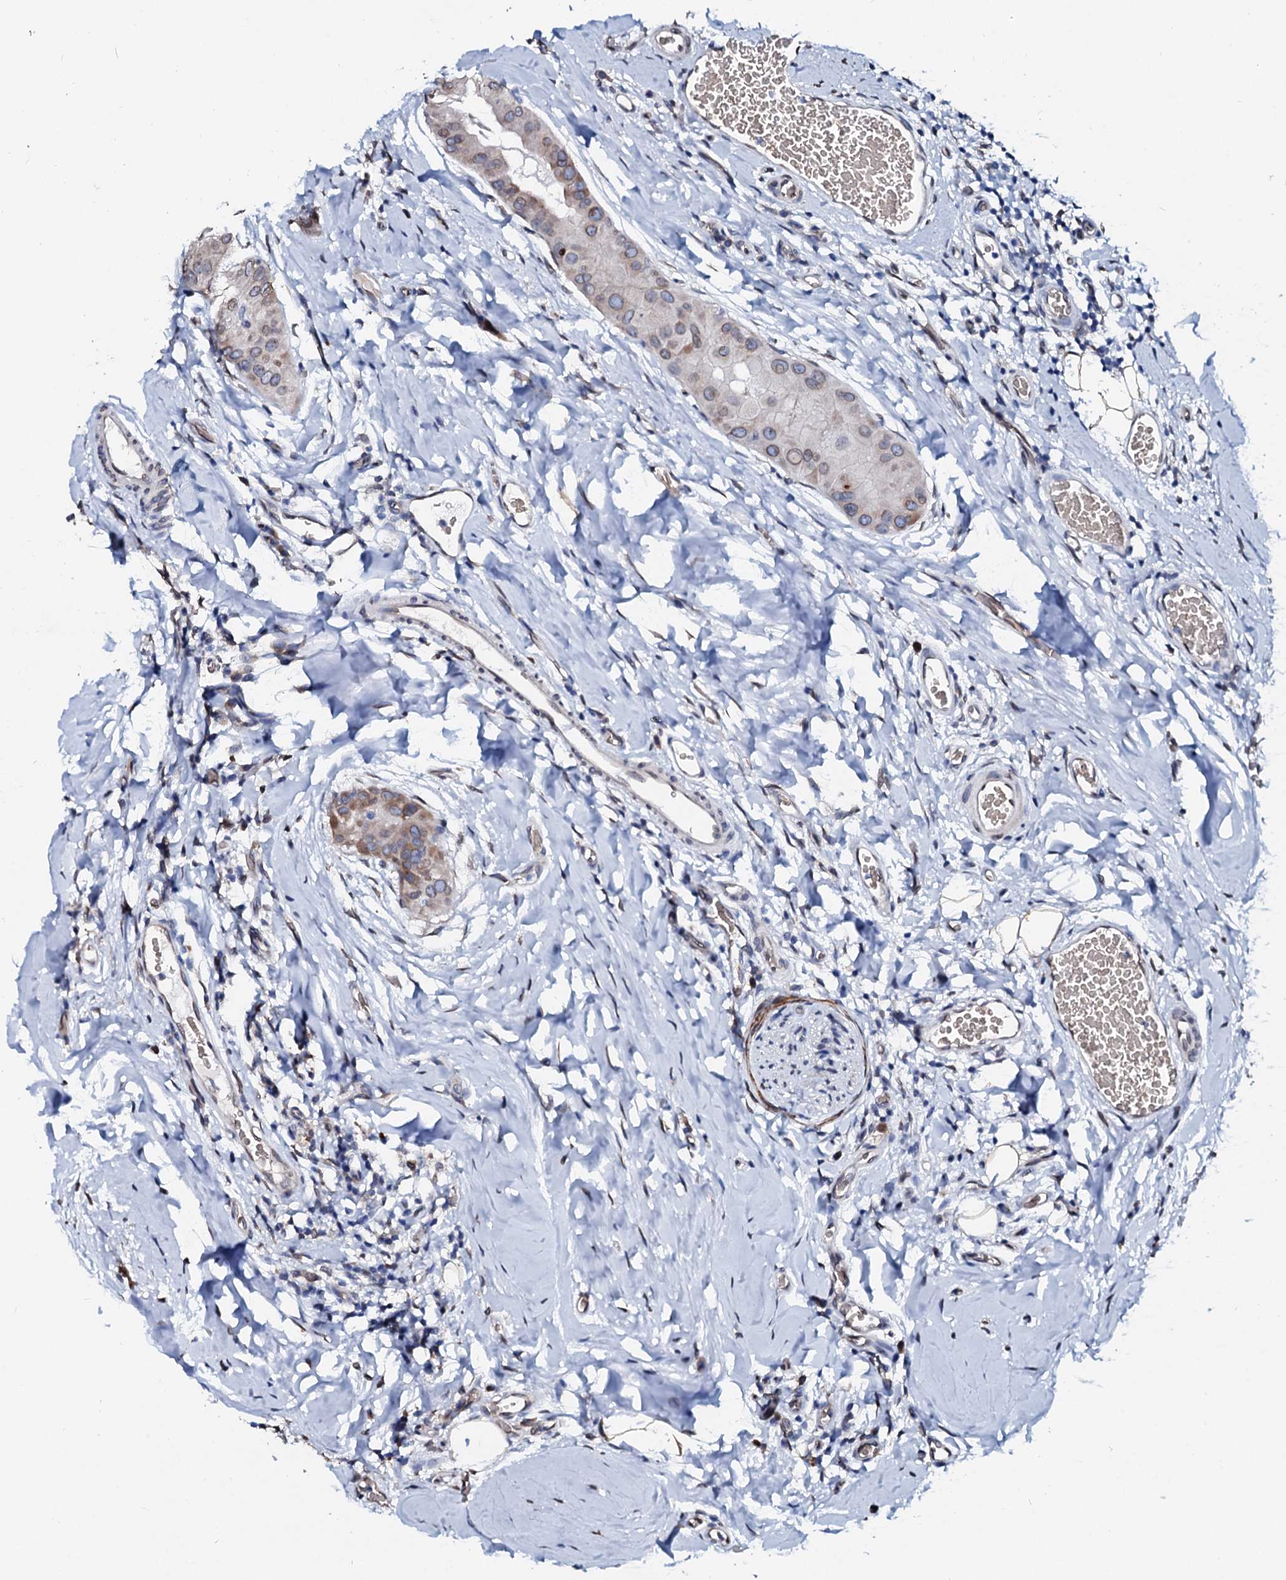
{"staining": {"intensity": "weak", "quantity": "25%-75%", "location": "cytoplasmic/membranous,nuclear"}, "tissue": "thyroid cancer", "cell_type": "Tumor cells", "image_type": "cancer", "snomed": [{"axis": "morphology", "description": "Papillary adenocarcinoma, NOS"}, {"axis": "topography", "description": "Thyroid gland"}], "caption": "There is low levels of weak cytoplasmic/membranous and nuclear expression in tumor cells of thyroid cancer, as demonstrated by immunohistochemical staining (brown color).", "gene": "NRP2", "patient": {"sex": "male", "age": 33}}